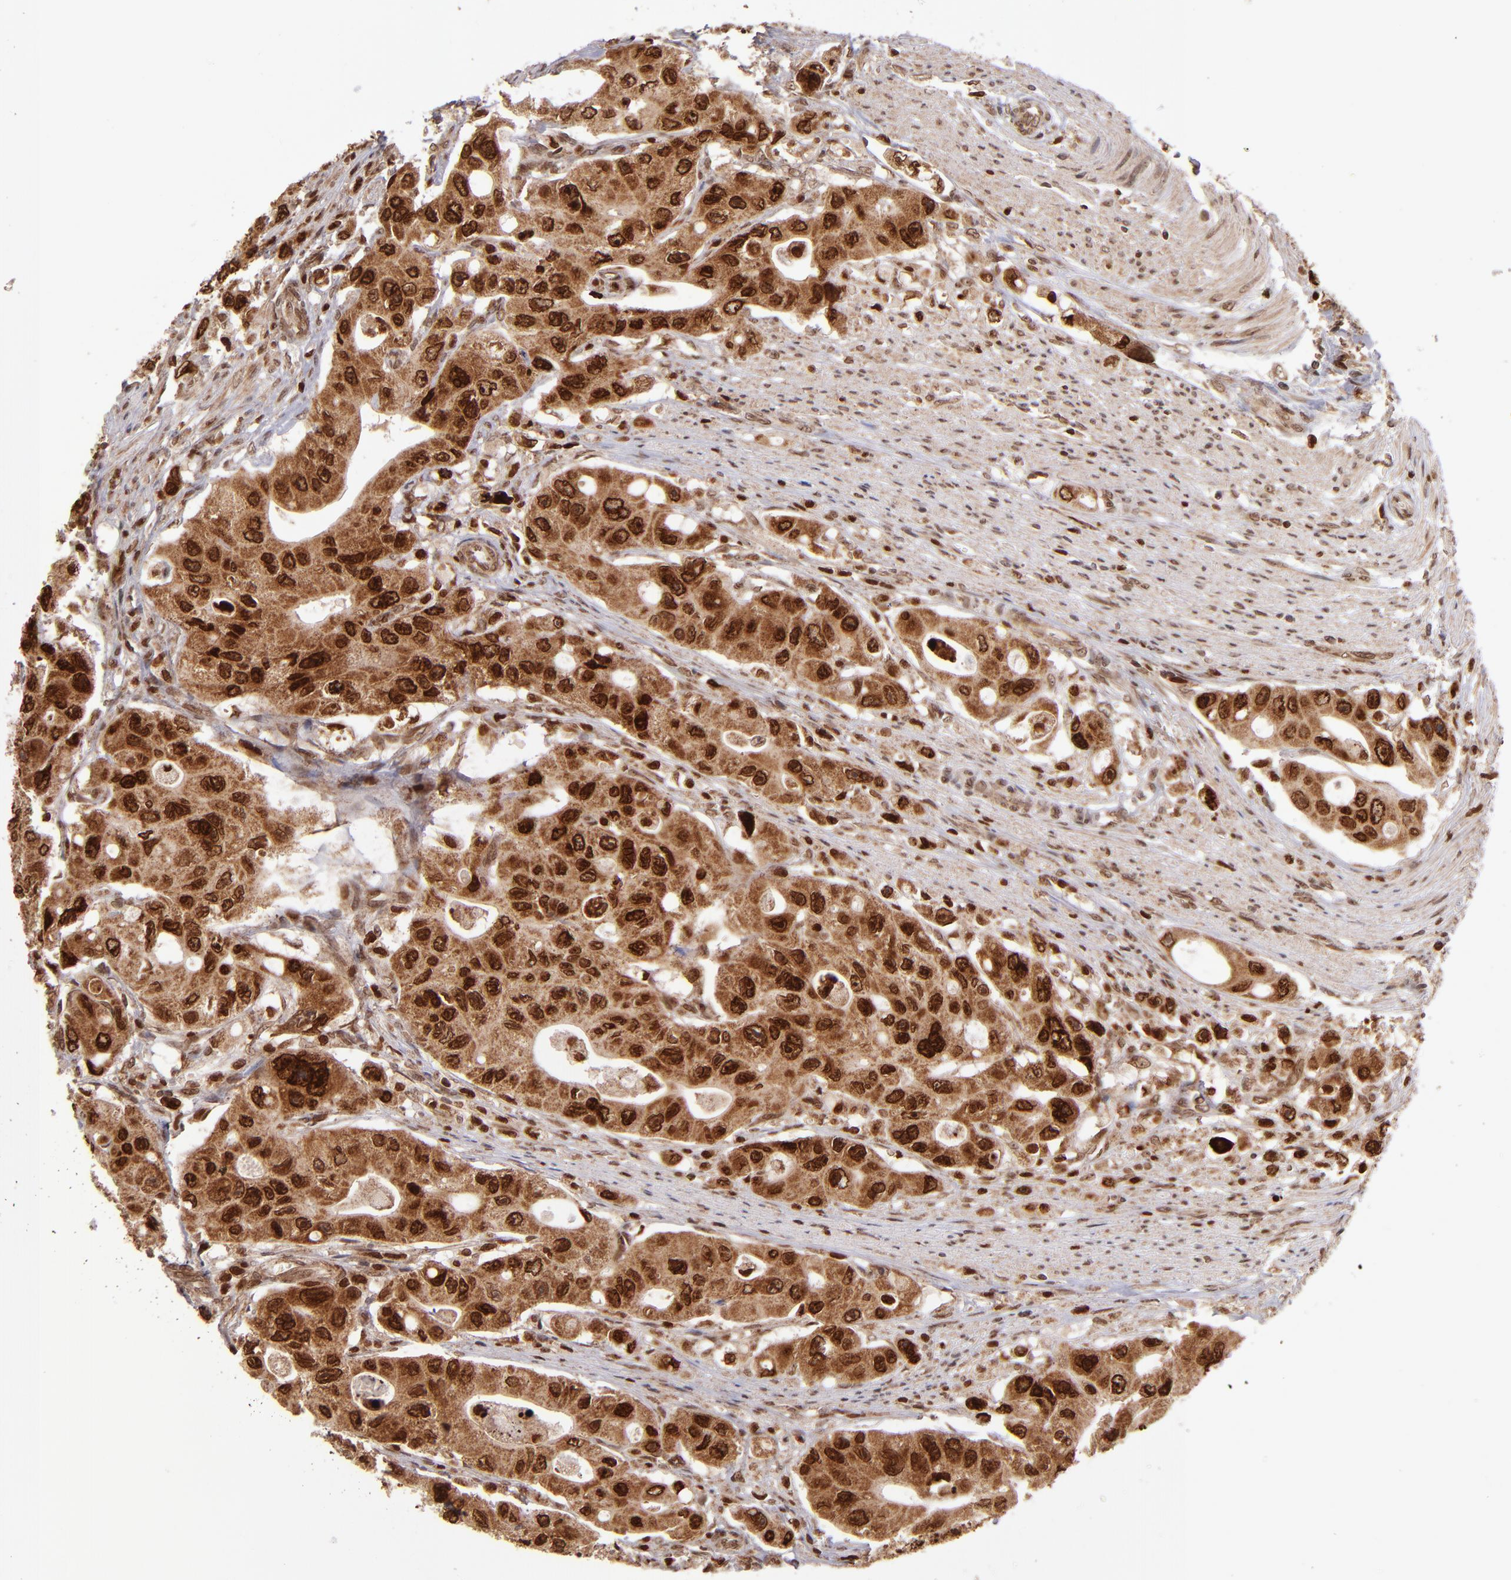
{"staining": {"intensity": "strong", "quantity": ">75%", "location": "cytoplasmic/membranous,nuclear"}, "tissue": "colorectal cancer", "cell_type": "Tumor cells", "image_type": "cancer", "snomed": [{"axis": "morphology", "description": "Adenocarcinoma, NOS"}, {"axis": "topography", "description": "Colon"}], "caption": "Protein staining of colorectal cancer (adenocarcinoma) tissue shows strong cytoplasmic/membranous and nuclear positivity in approximately >75% of tumor cells. (DAB (3,3'-diaminobenzidine) IHC, brown staining for protein, blue staining for nuclei).", "gene": "TOP1MT", "patient": {"sex": "female", "age": 46}}